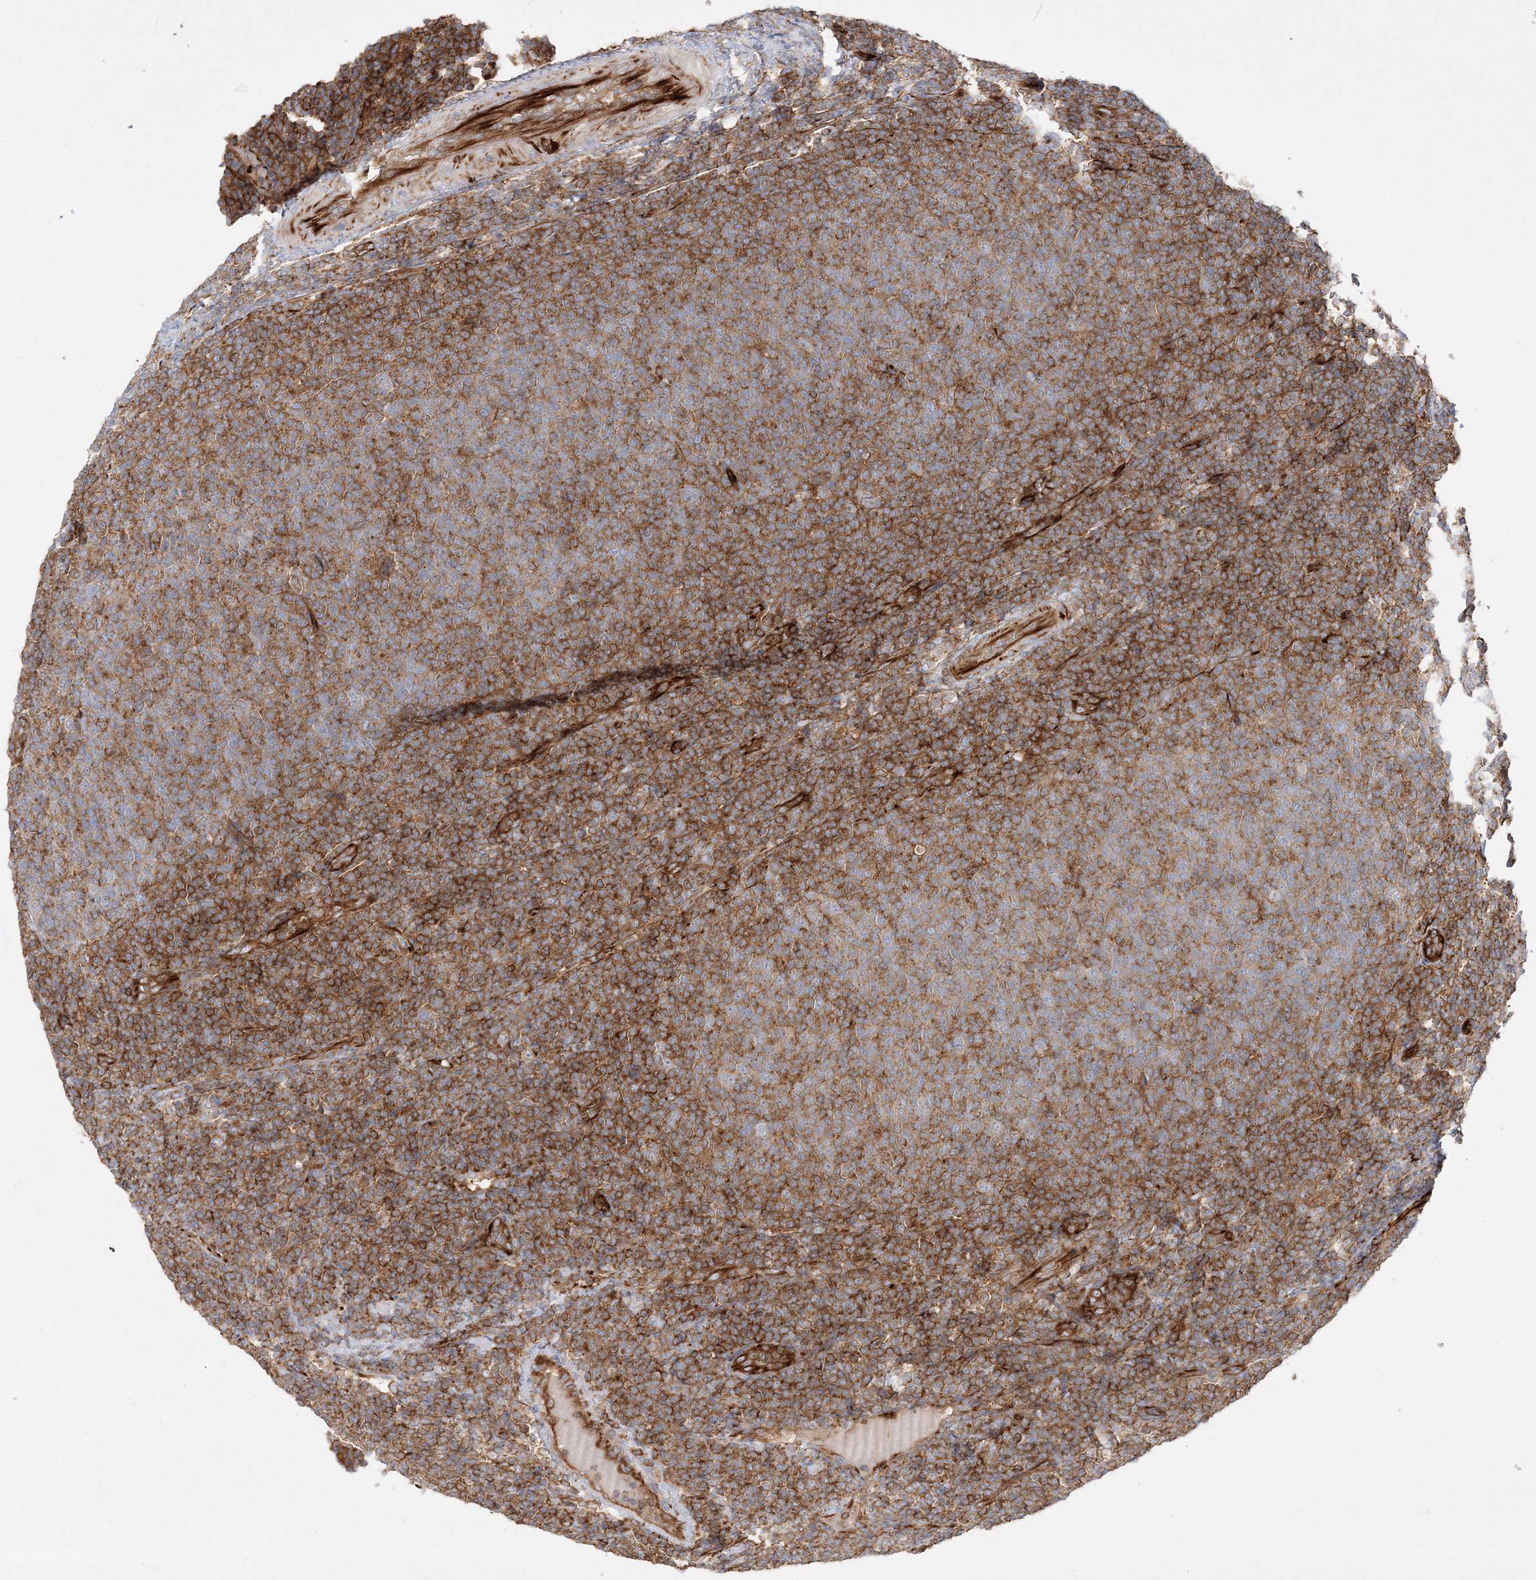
{"staining": {"intensity": "moderate", "quantity": ">75%", "location": "cytoplasmic/membranous"}, "tissue": "lymphoma", "cell_type": "Tumor cells", "image_type": "cancer", "snomed": [{"axis": "morphology", "description": "Malignant lymphoma, non-Hodgkin's type, Low grade"}, {"axis": "topography", "description": "Lymph node"}], "caption": "Moderate cytoplasmic/membranous expression for a protein is present in about >75% of tumor cells of lymphoma using IHC.", "gene": "WDR37", "patient": {"sex": "male", "age": 66}}